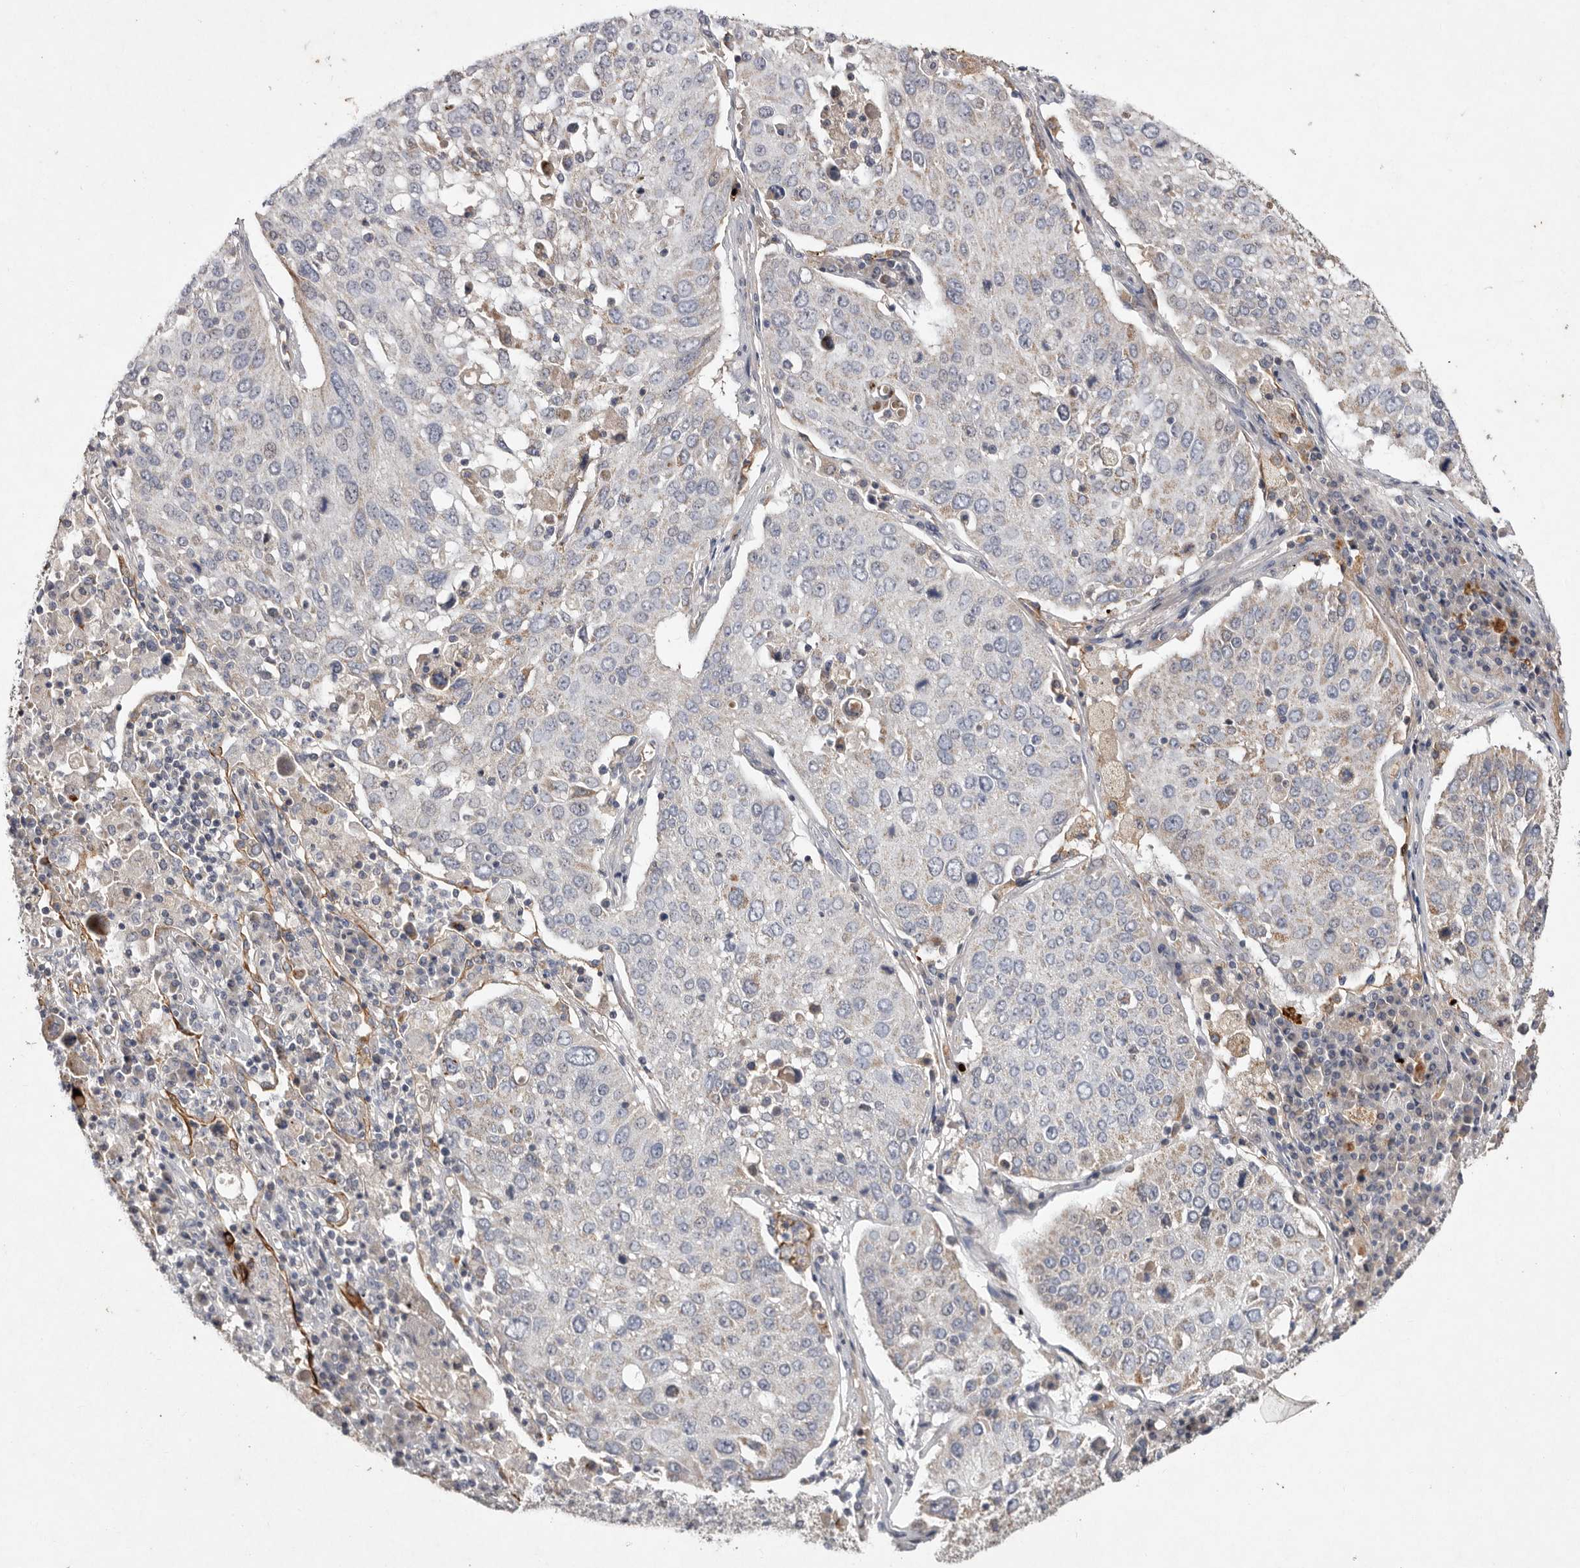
{"staining": {"intensity": "negative", "quantity": "none", "location": "none"}, "tissue": "lung cancer", "cell_type": "Tumor cells", "image_type": "cancer", "snomed": [{"axis": "morphology", "description": "Squamous cell carcinoma, NOS"}, {"axis": "topography", "description": "Lung"}], "caption": "Squamous cell carcinoma (lung) was stained to show a protein in brown. There is no significant staining in tumor cells.", "gene": "TNFSF14", "patient": {"sex": "male", "age": 65}}